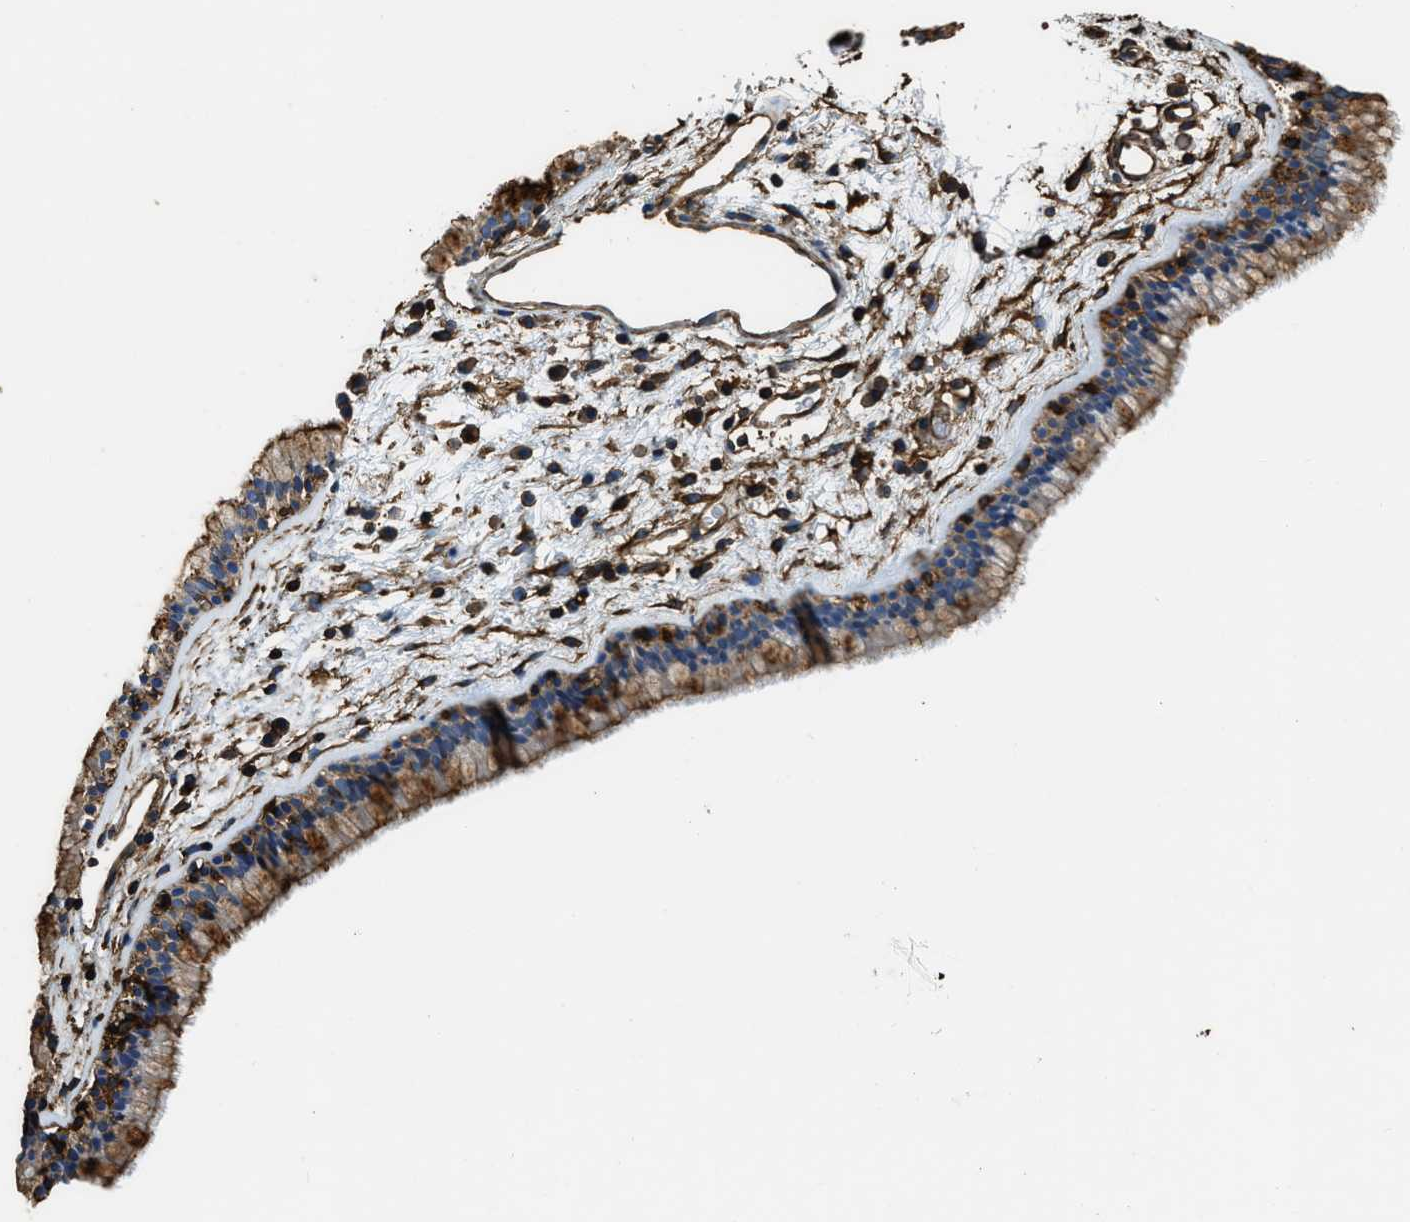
{"staining": {"intensity": "moderate", "quantity": ">75%", "location": "cytoplasmic/membranous"}, "tissue": "nasopharynx", "cell_type": "Respiratory epithelial cells", "image_type": "normal", "snomed": [{"axis": "morphology", "description": "Normal tissue, NOS"}, {"axis": "morphology", "description": "Inflammation, NOS"}, {"axis": "topography", "description": "Nasopharynx"}], "caption": "A brown stain labels moderate cytoplasmic/membranous expression of a protein in respiratory epithelial cells of benign human nasopharynx.", "gene": "ACCS", "patient": {"sex": "male", "age": 48}}